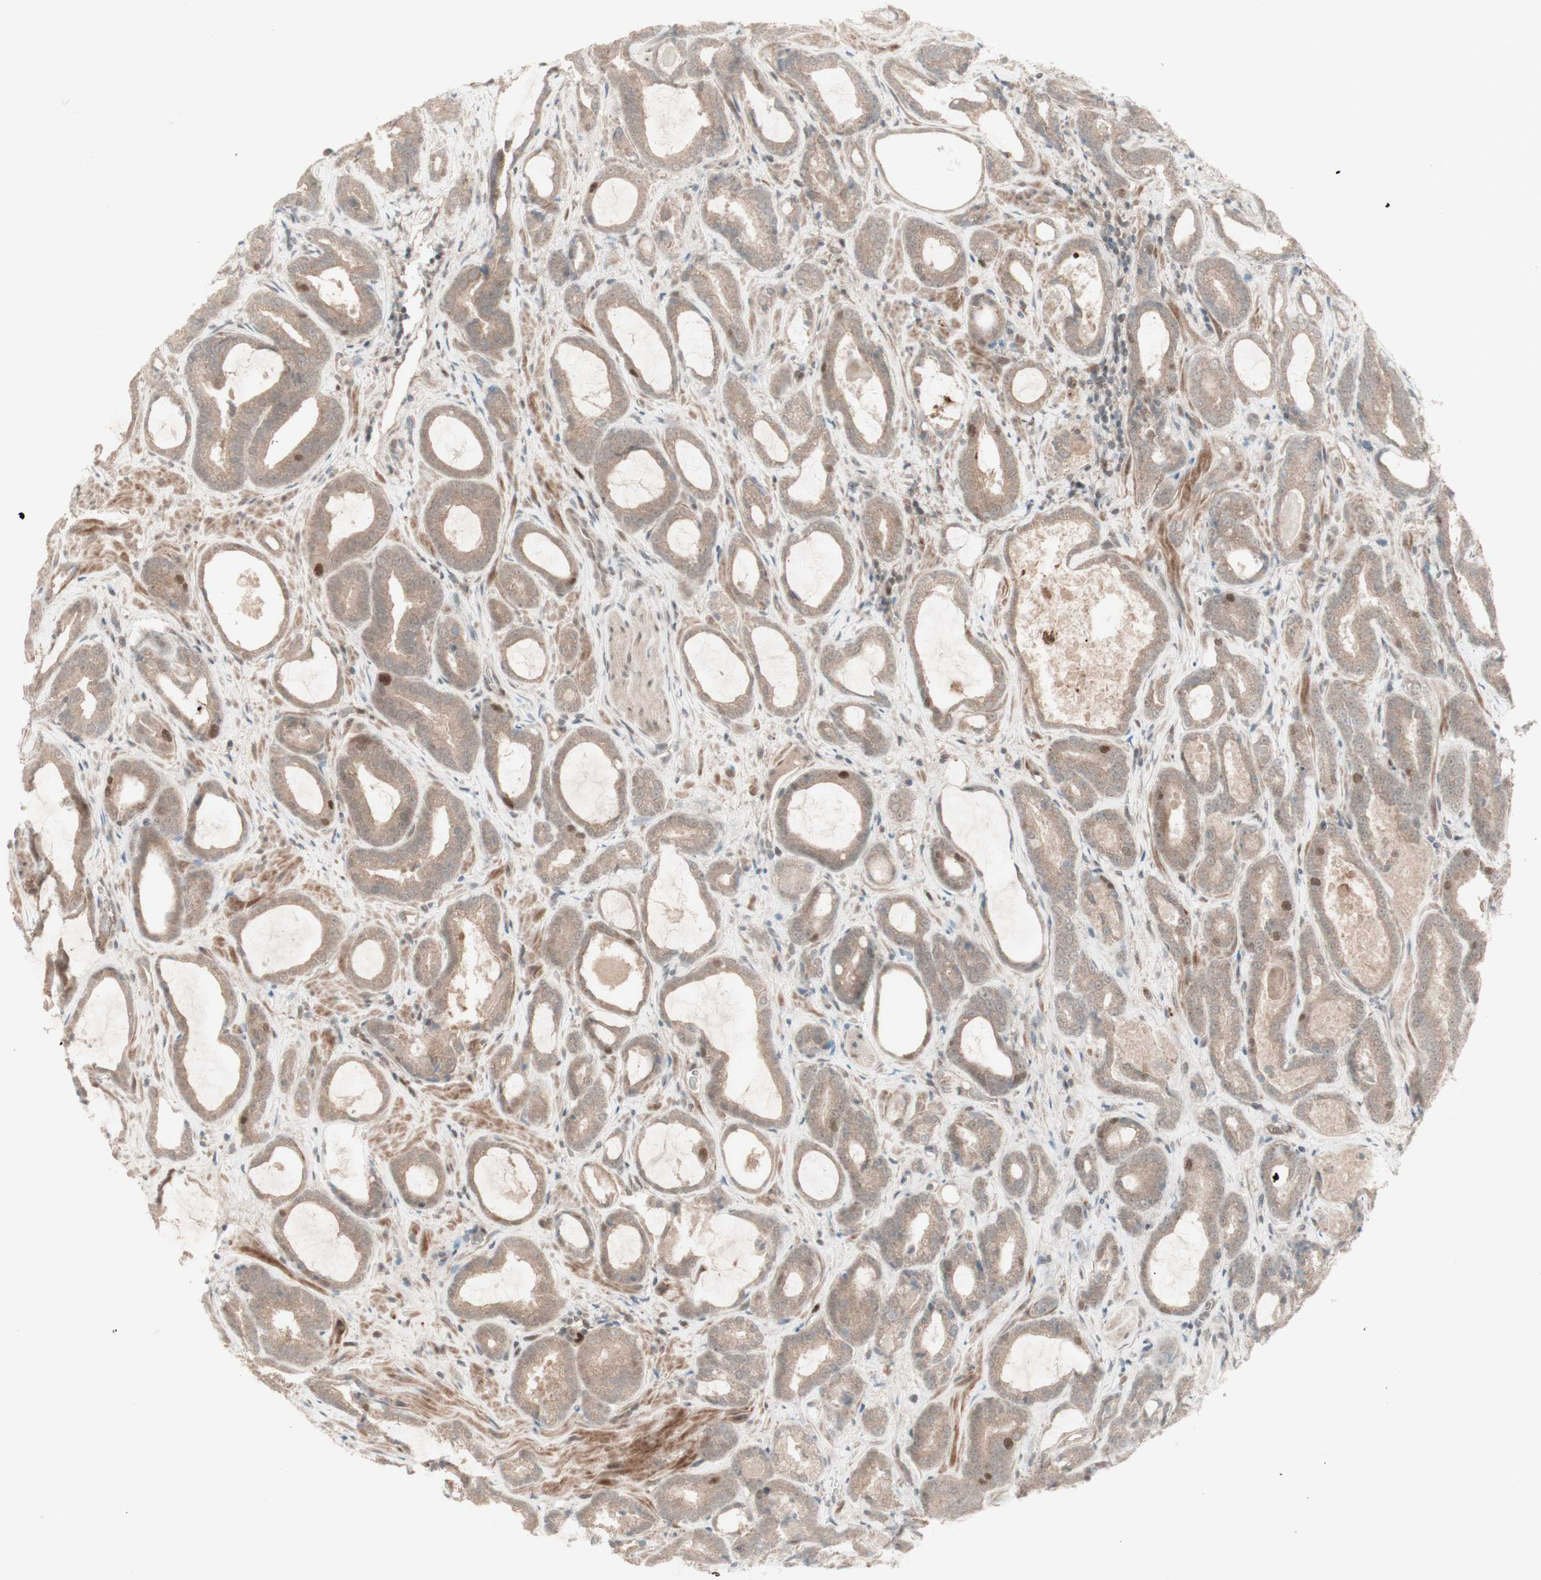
{"staining": {"intensity": "weak", "quantity": ">75%", "location": "cytoplasmic/membranous"}, "tissue": "prostate cancer", "cell_type": "Tumor cells", "image_type": "cancer", "snomed": [{"axis": "morphology", "description": "Adenocarcinoma, Low grade"}, {"axis": "topography", "description": "Prostate"}], "caption": "Immunohistochemistry photomicrograph of neoplastic tissue: prostate adenocarcinoma (low-grade) stained using immunohistochemistry demonstrates low levels of weak protein expression localized specifically in the cytoplasmic/membranous of tumor cells, appearing as a cytoplasmic/membranous brown color.", "gene": "MSH6", "patient": {"sex": "male", "age": 60}}